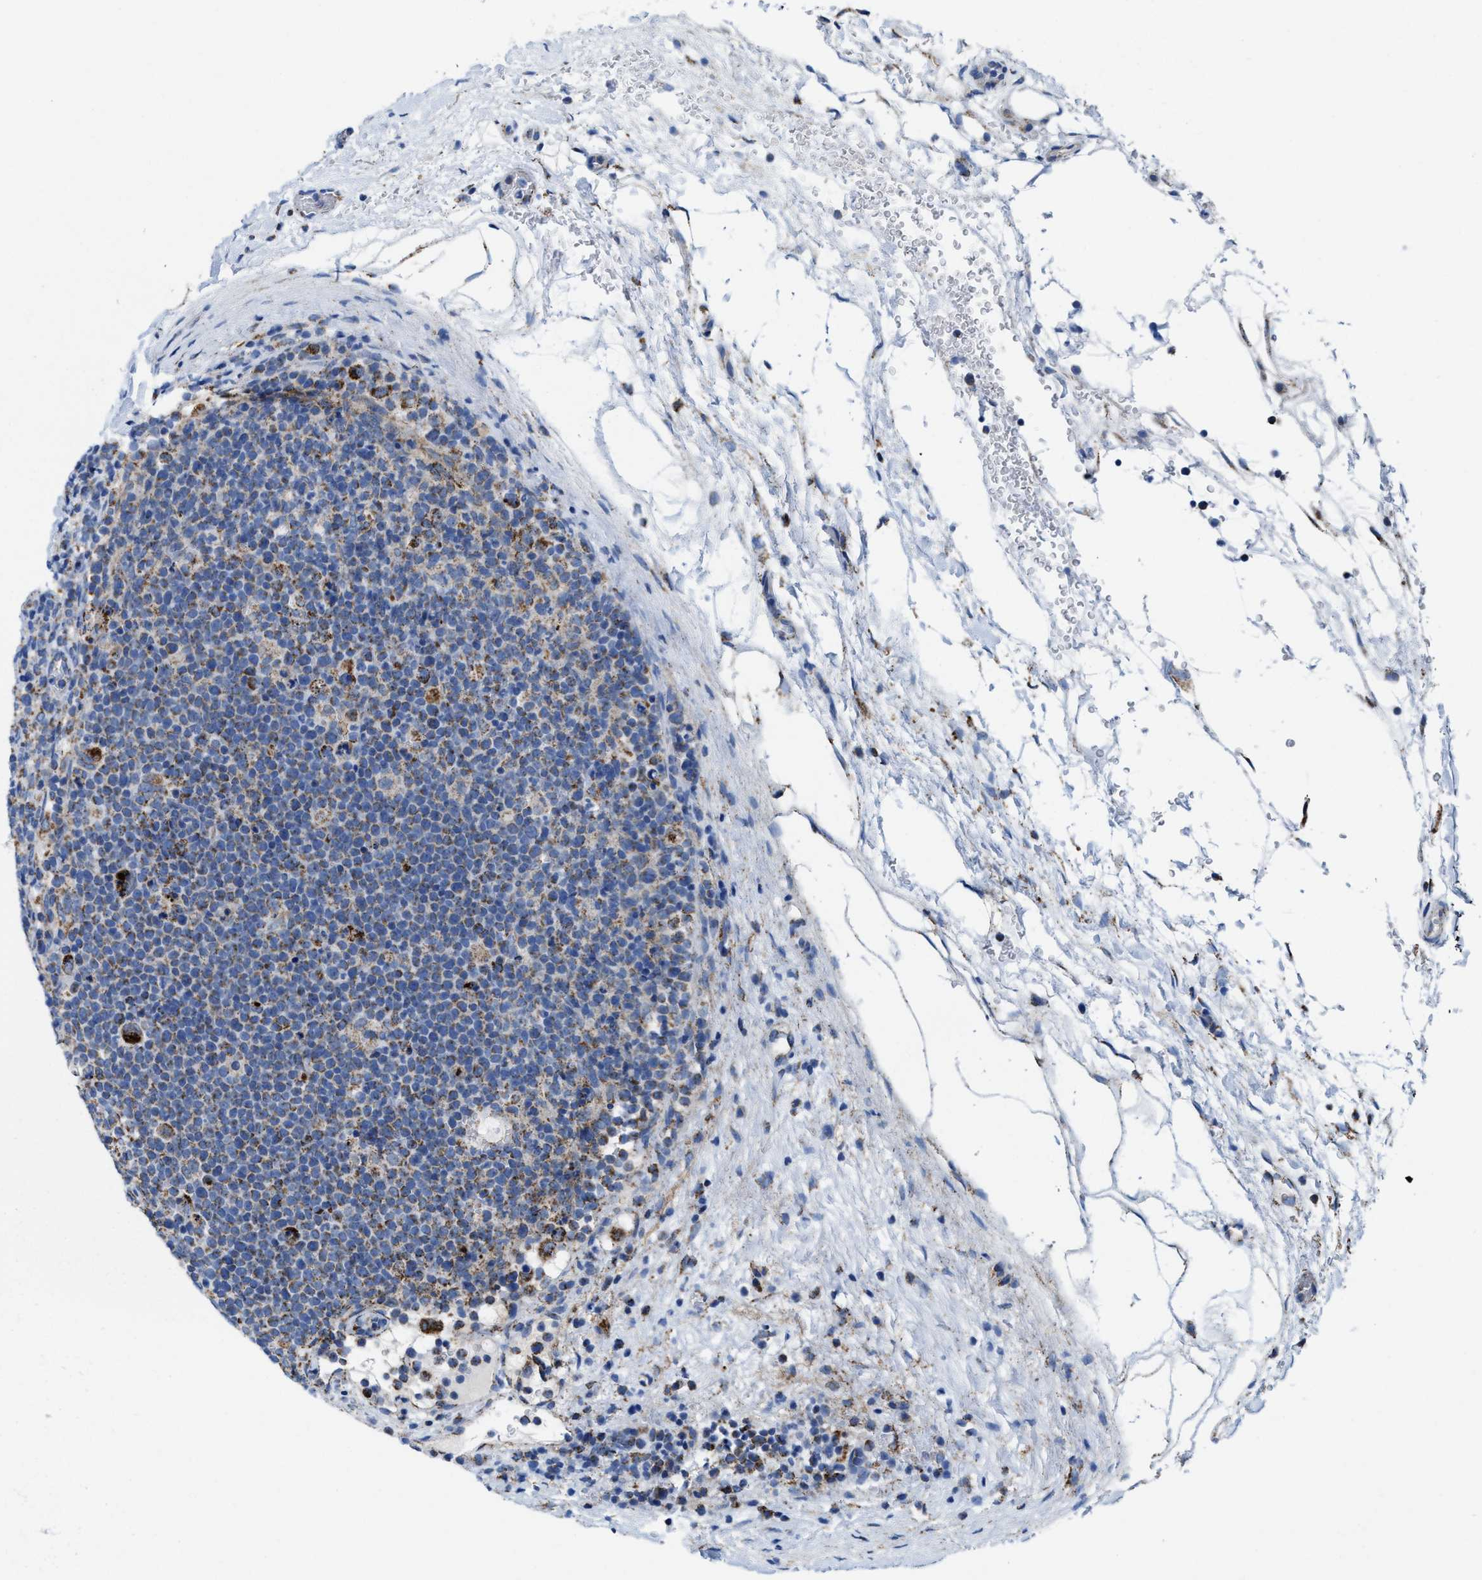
{"staining": {"intensity": "strong", "quantity": "<25%", "location": "cytoplasmic/membranous"}, "tissue": "lymphoma", "cell_type": "Tumor cells", "image_type": "cancer", "snomed": [{"axis": "morphology", "description": "Malignant lymphoma, non-Hodgkin's type, High grade"}, {"axis": "topography", "description": "Lymph node"}], "caption": "Tumor cells show medium levels of strong cytoplasmic/membranous expression in approximately <25% of cells in human high-grade malignant lymphoma, non-Hodgkin's type. (Brightfield microscopy of DAB IHC at high magnification).", "gene": "ALDH1B1", "patient": {"sex": "male", "age": 61}}